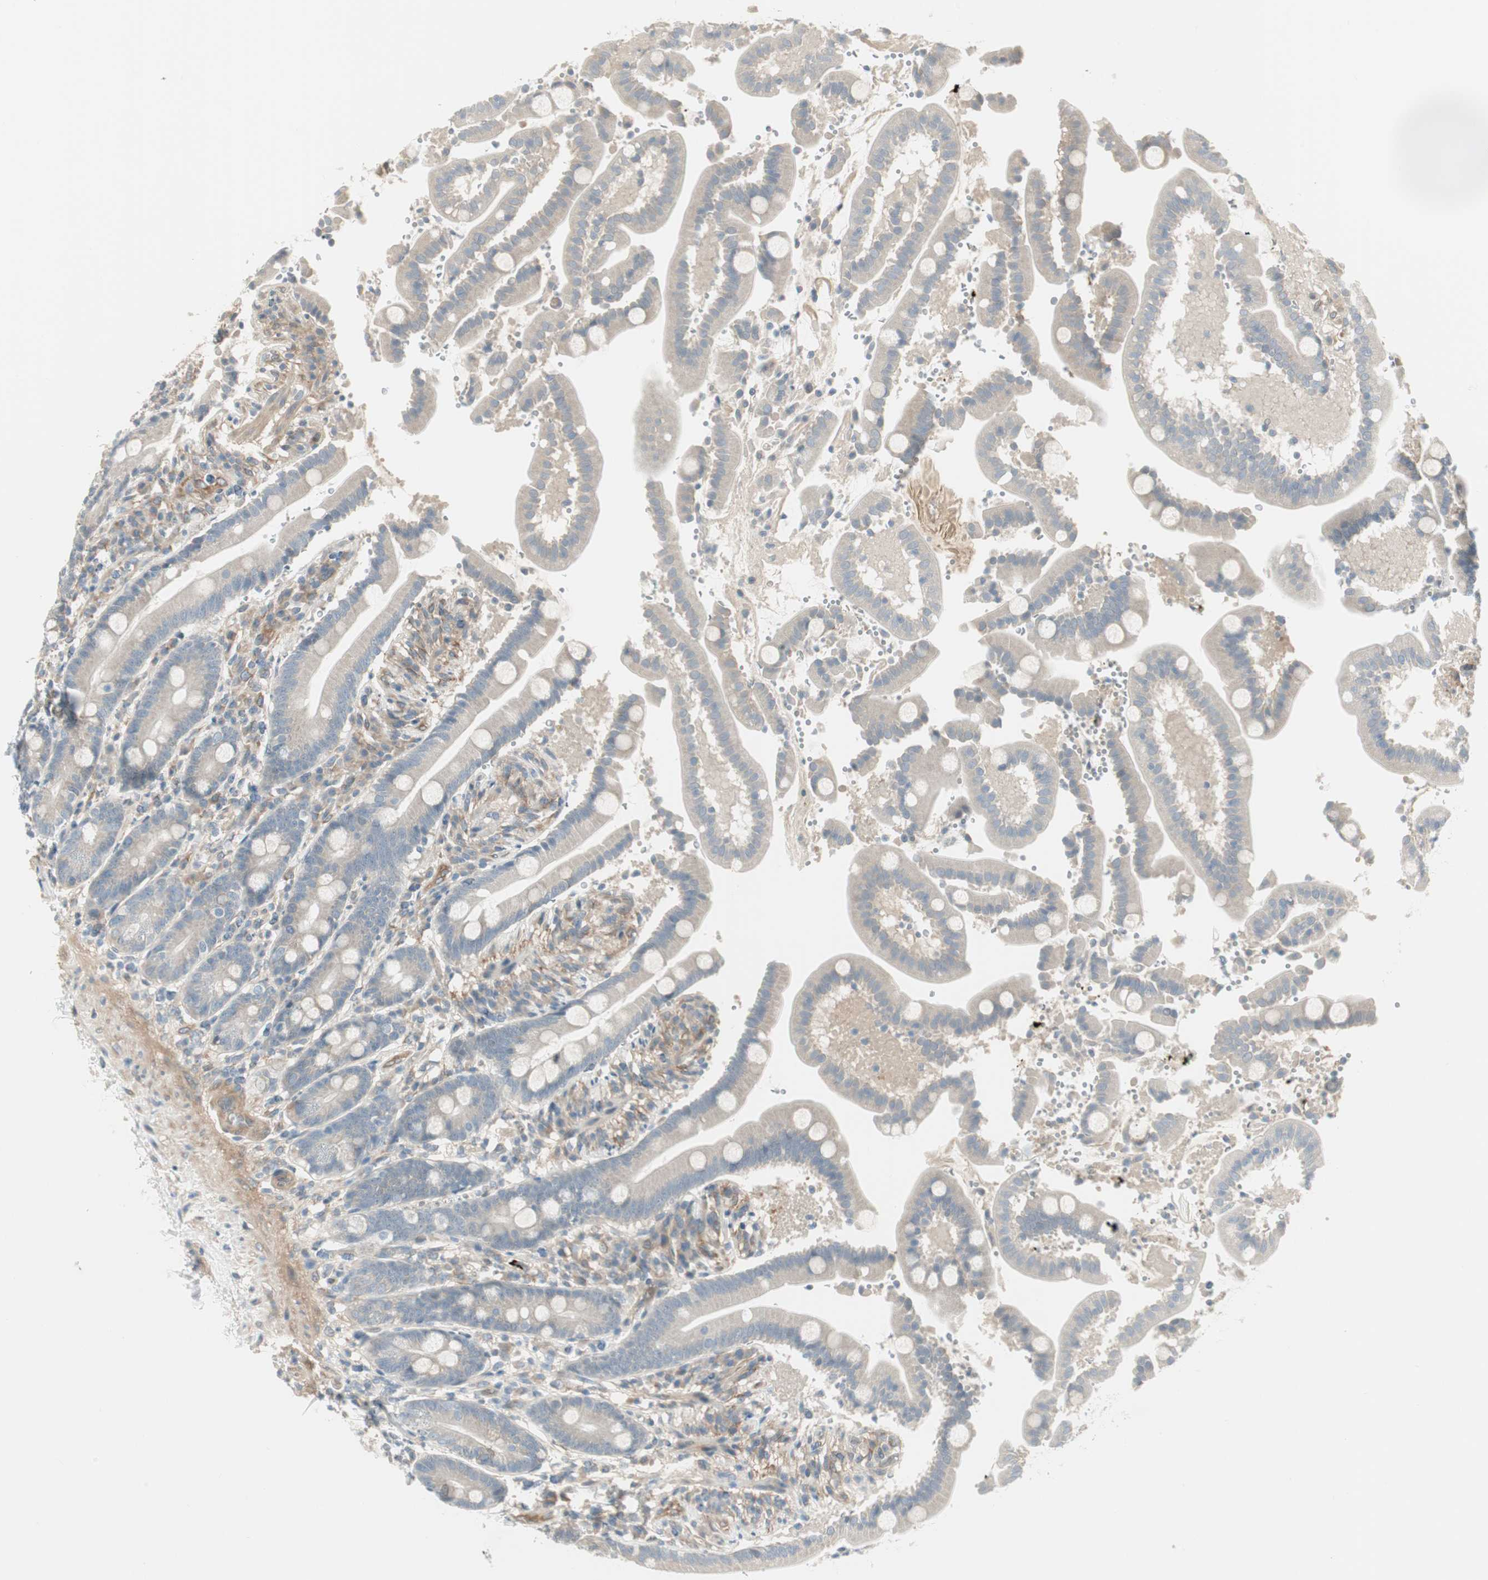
{"staining": {"intensity": "weak", "quantity": "25%-75%", "location": "cytoplasmic/membranous"}, "tissue": "duodenum", "cell_type": "Glandular cells", "image_type": "normal", "snomed": [{"axis": "morphology", "description": "Normal tissue, NOS"}, {"axis": "topography", "description": "Small intestine, NOS"}], "caption": "DAB immunohistochemical staining of unremarkable human duodenum reveals weak cytoplasmic/membranous protein staining in about 25%-75% of glandular cells. The staining was performed using DAB, with brown indicating positive protein expression. Nuclei are stained blue with hematoxylin.", "gene": "STON1", "patient": {"sex": "female", "age": 71}}